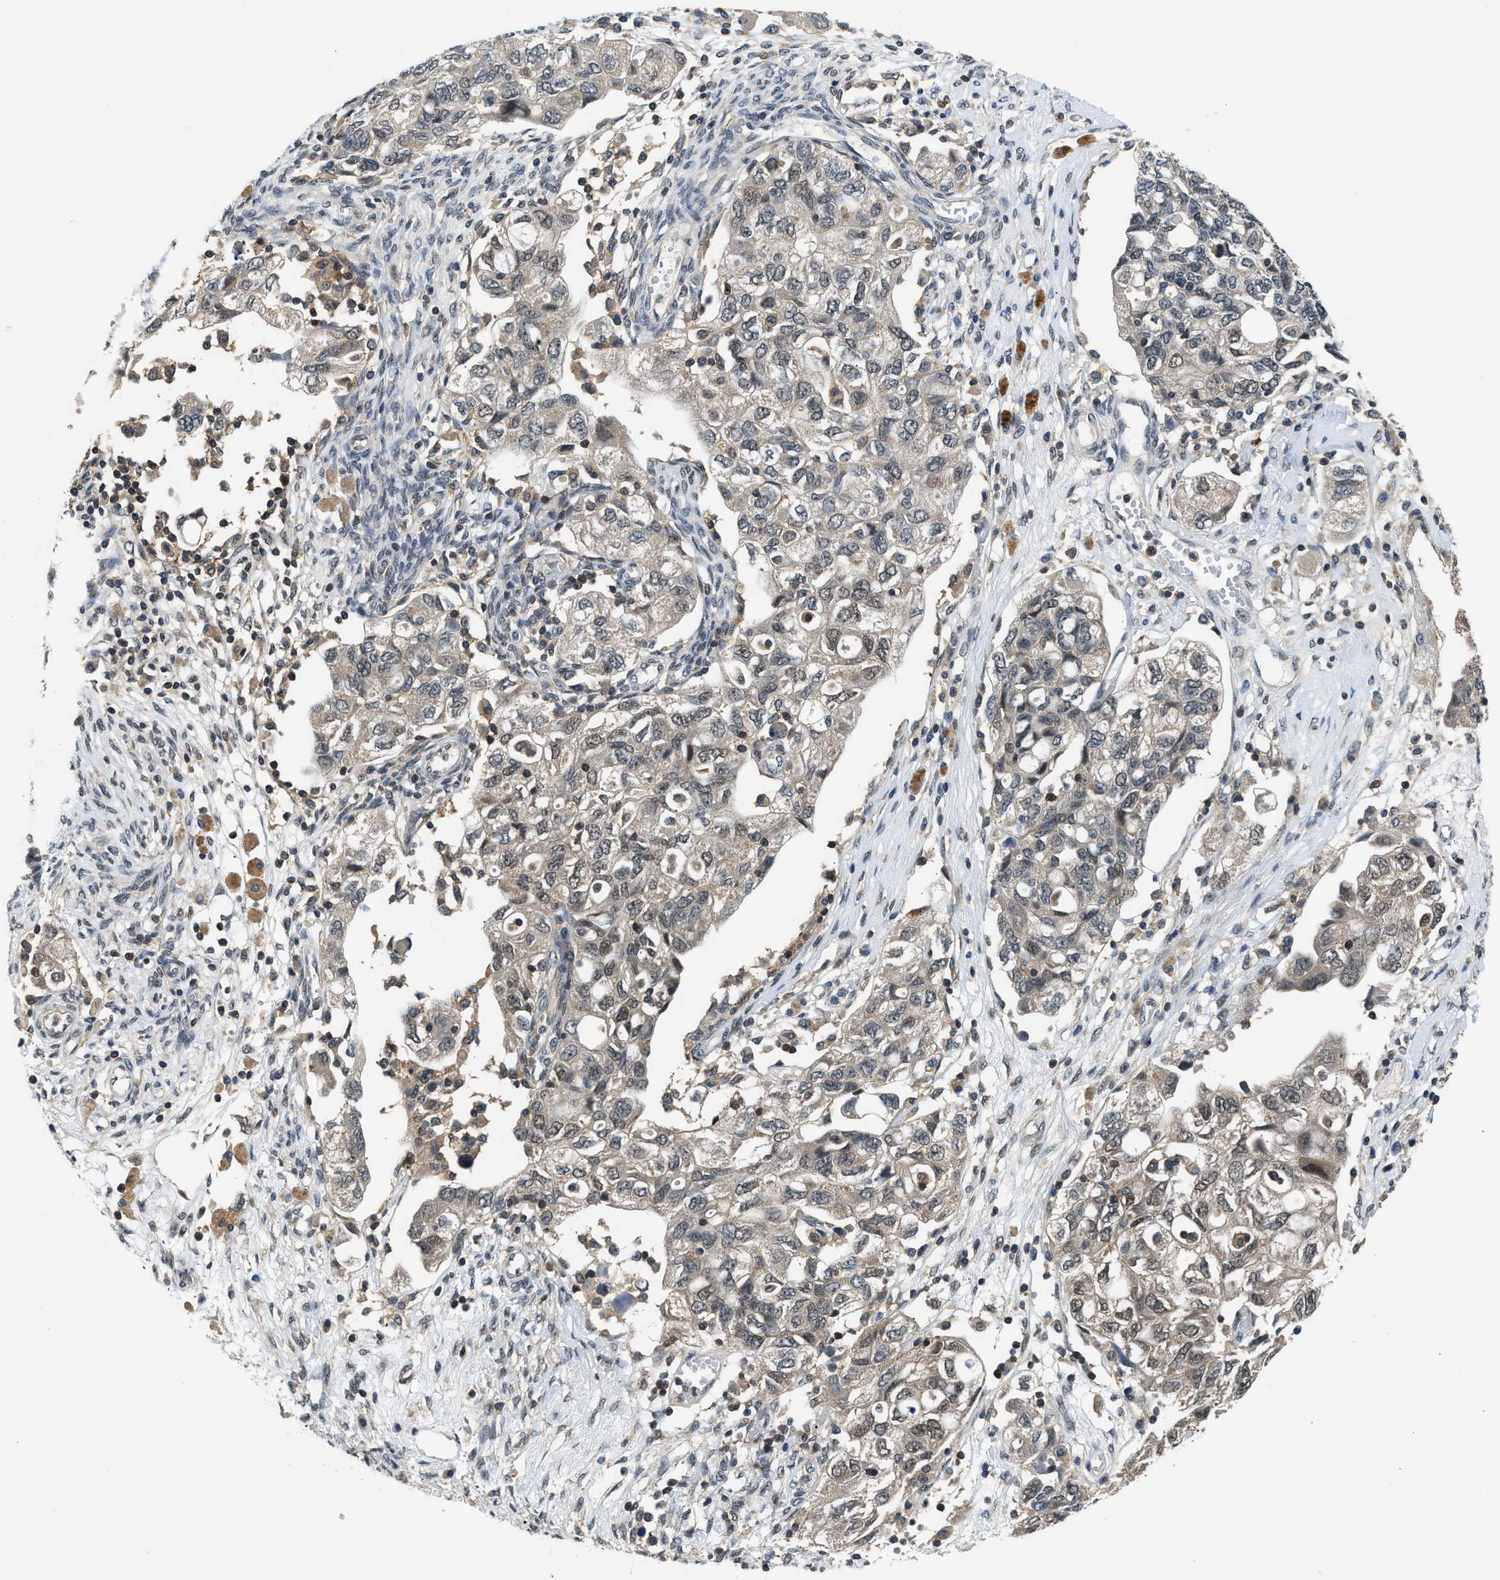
{"staining": {"intensity": "weak", "quantity": ">75%", "location": "cytoplasmic/membranous"}, "tissue": "ovarian cancer", "cell_type": "Tumor cells", "image_type": "cancer", "snomed": [{"axis": "morphology", "description": "Carcinoma, NOS"}, {"axis": "morphology", "description": "Cystadenocarcinoma, serous, NOS"}, {"axis": "topography", "description": "Ovary"}], "caption": "The immunohistochemical stain highlights weak cytoplasmic/membranous staining in tumor cells of ovarian cancer (serous cystadenocarcinoma) tissue.", "gene": "MTMR1", "patient": {"sex": "female", "age": 69}}